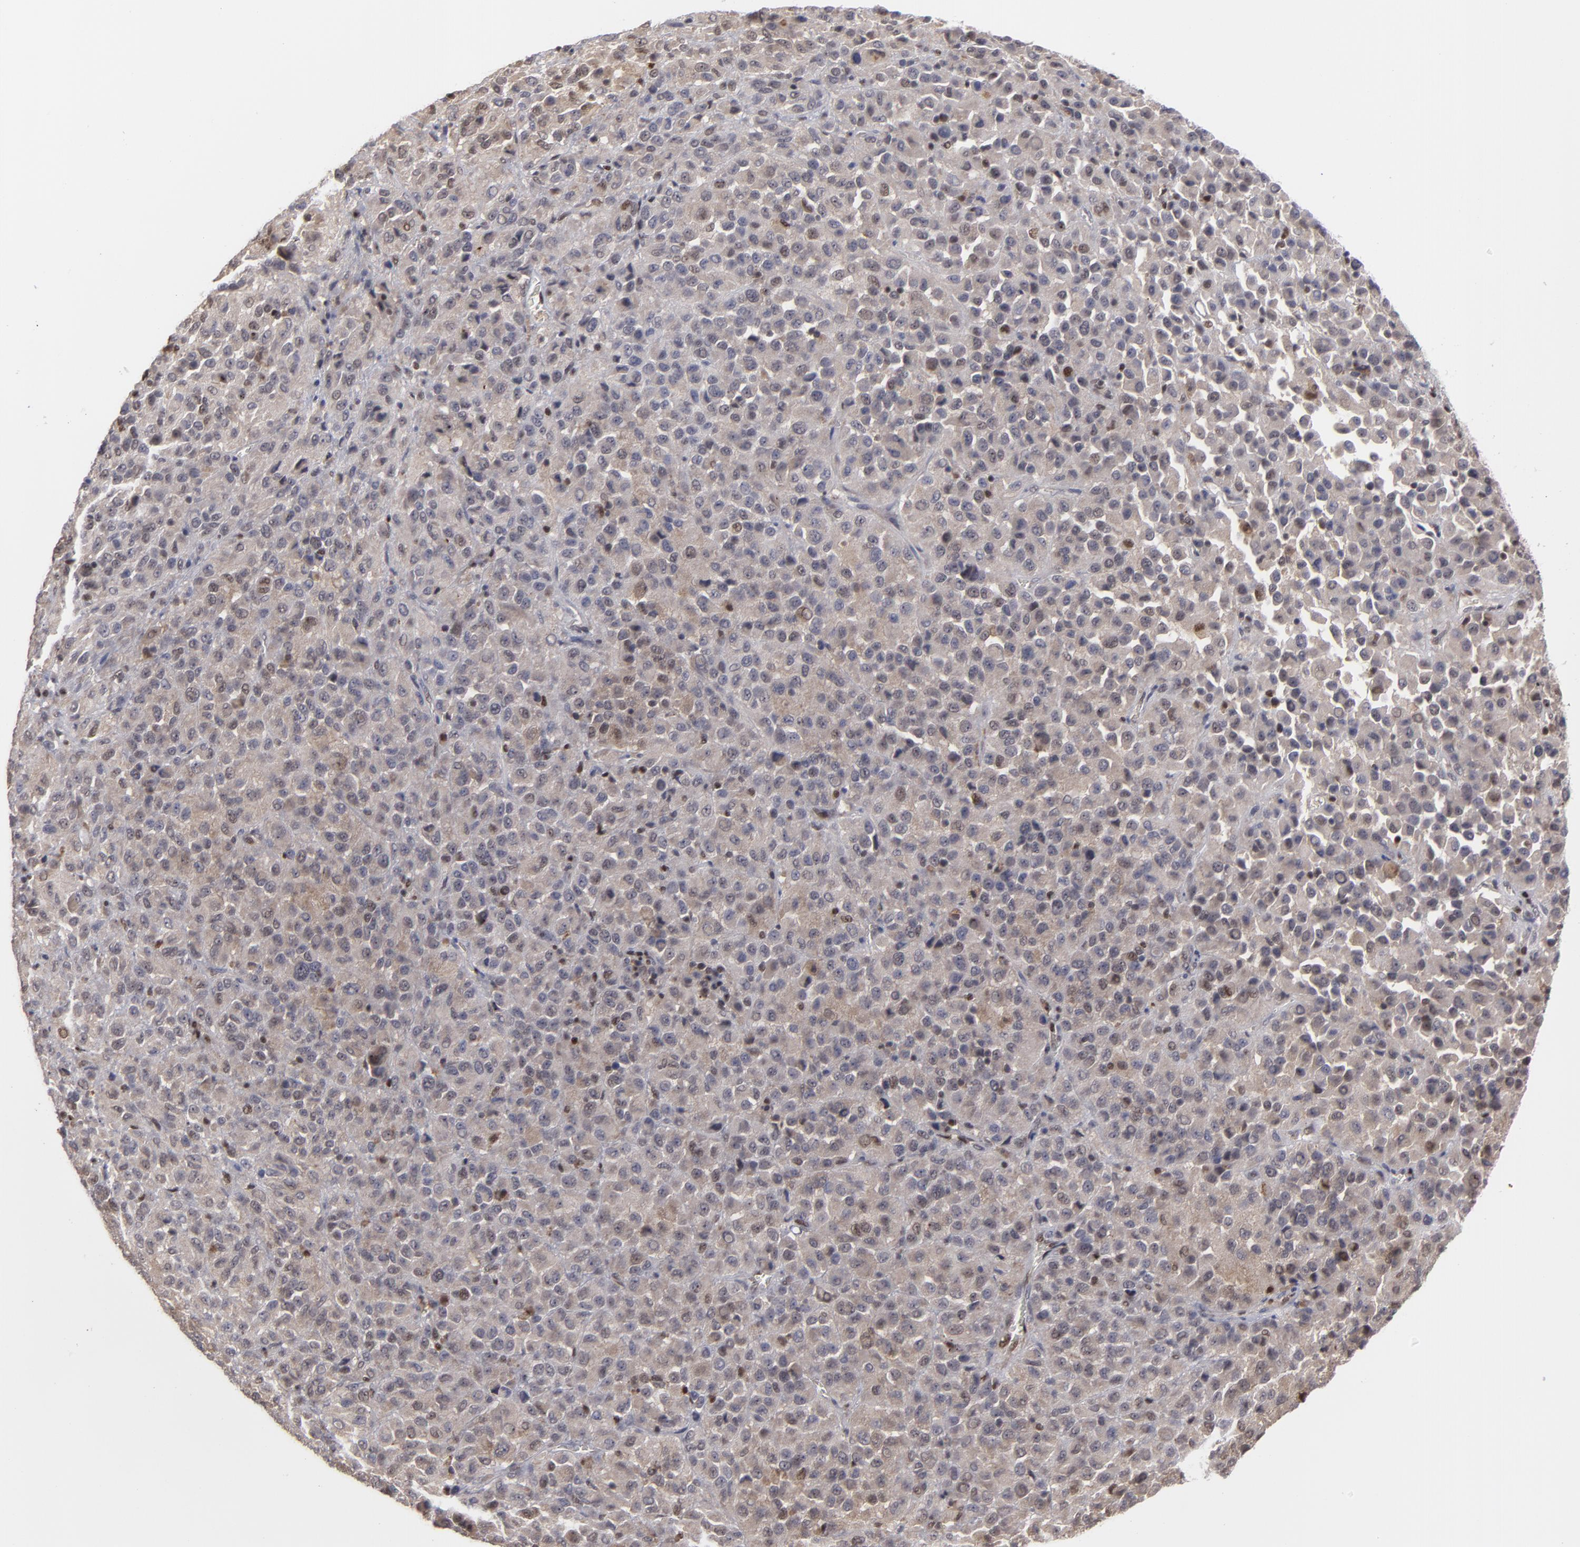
{"staining": {"intensity": "weak", "quantity": "<25%", "location": "cytoplasmic/membranous,nuclear"}, "tissue": "melanoma", "cell_type": "Tumor cells", "image_type": "cancer", "snomed": [{"axis": "morphology", "description": "Malignant melanoma, Metastatic site"}, {"axis": "topography", "description": "Lung"}], "caption": "Tumor cells show no significant staining in melanoma. The staining was performed using DAB (3,3'-diaminobenzidine) to visualize the protein expression in brown, while the nuclei were stained in blue with hematoxylin (Magnification: 20x).", "gene": "GSR", "patient": {"sex": "male", "age": 64}}